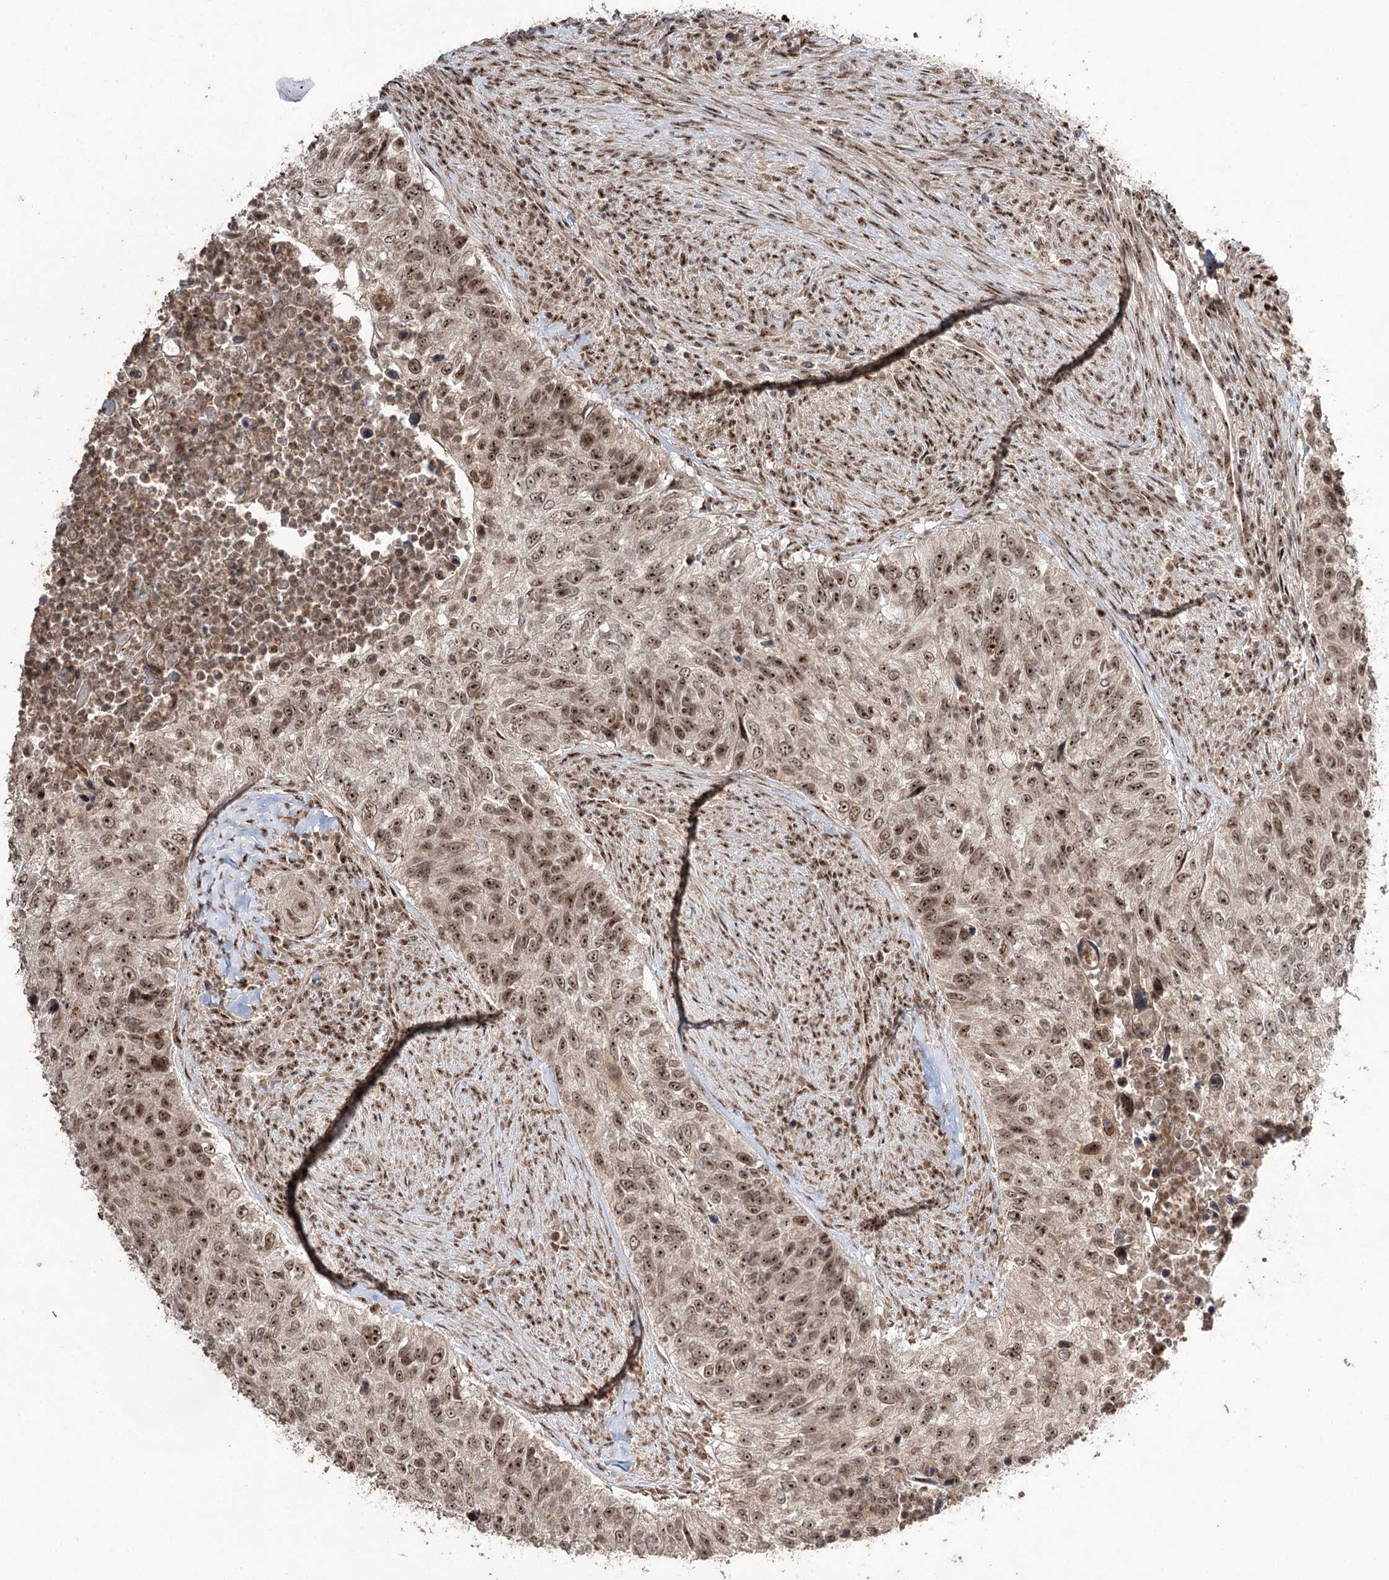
{"staining": {"intensity": "strong", "quantity": ">75%", "location": "nuclear"}, "tissue": "urothelial cancer", "cell_type": "Tumor cells", "image_type": "cancer", "snomed": [{"axis": "morphology", "description": "Urothelial carcinoma, High grade"}, {"axis": "topography", "description": "Urinary bladder"}], "caption": "Urothelial cancer stained with immunohistochemistry reveals strong nuclear expression in about >75% of tumor cells.", "gene": "ERCC3", "patient": {"sex": "female", "age": 60}}